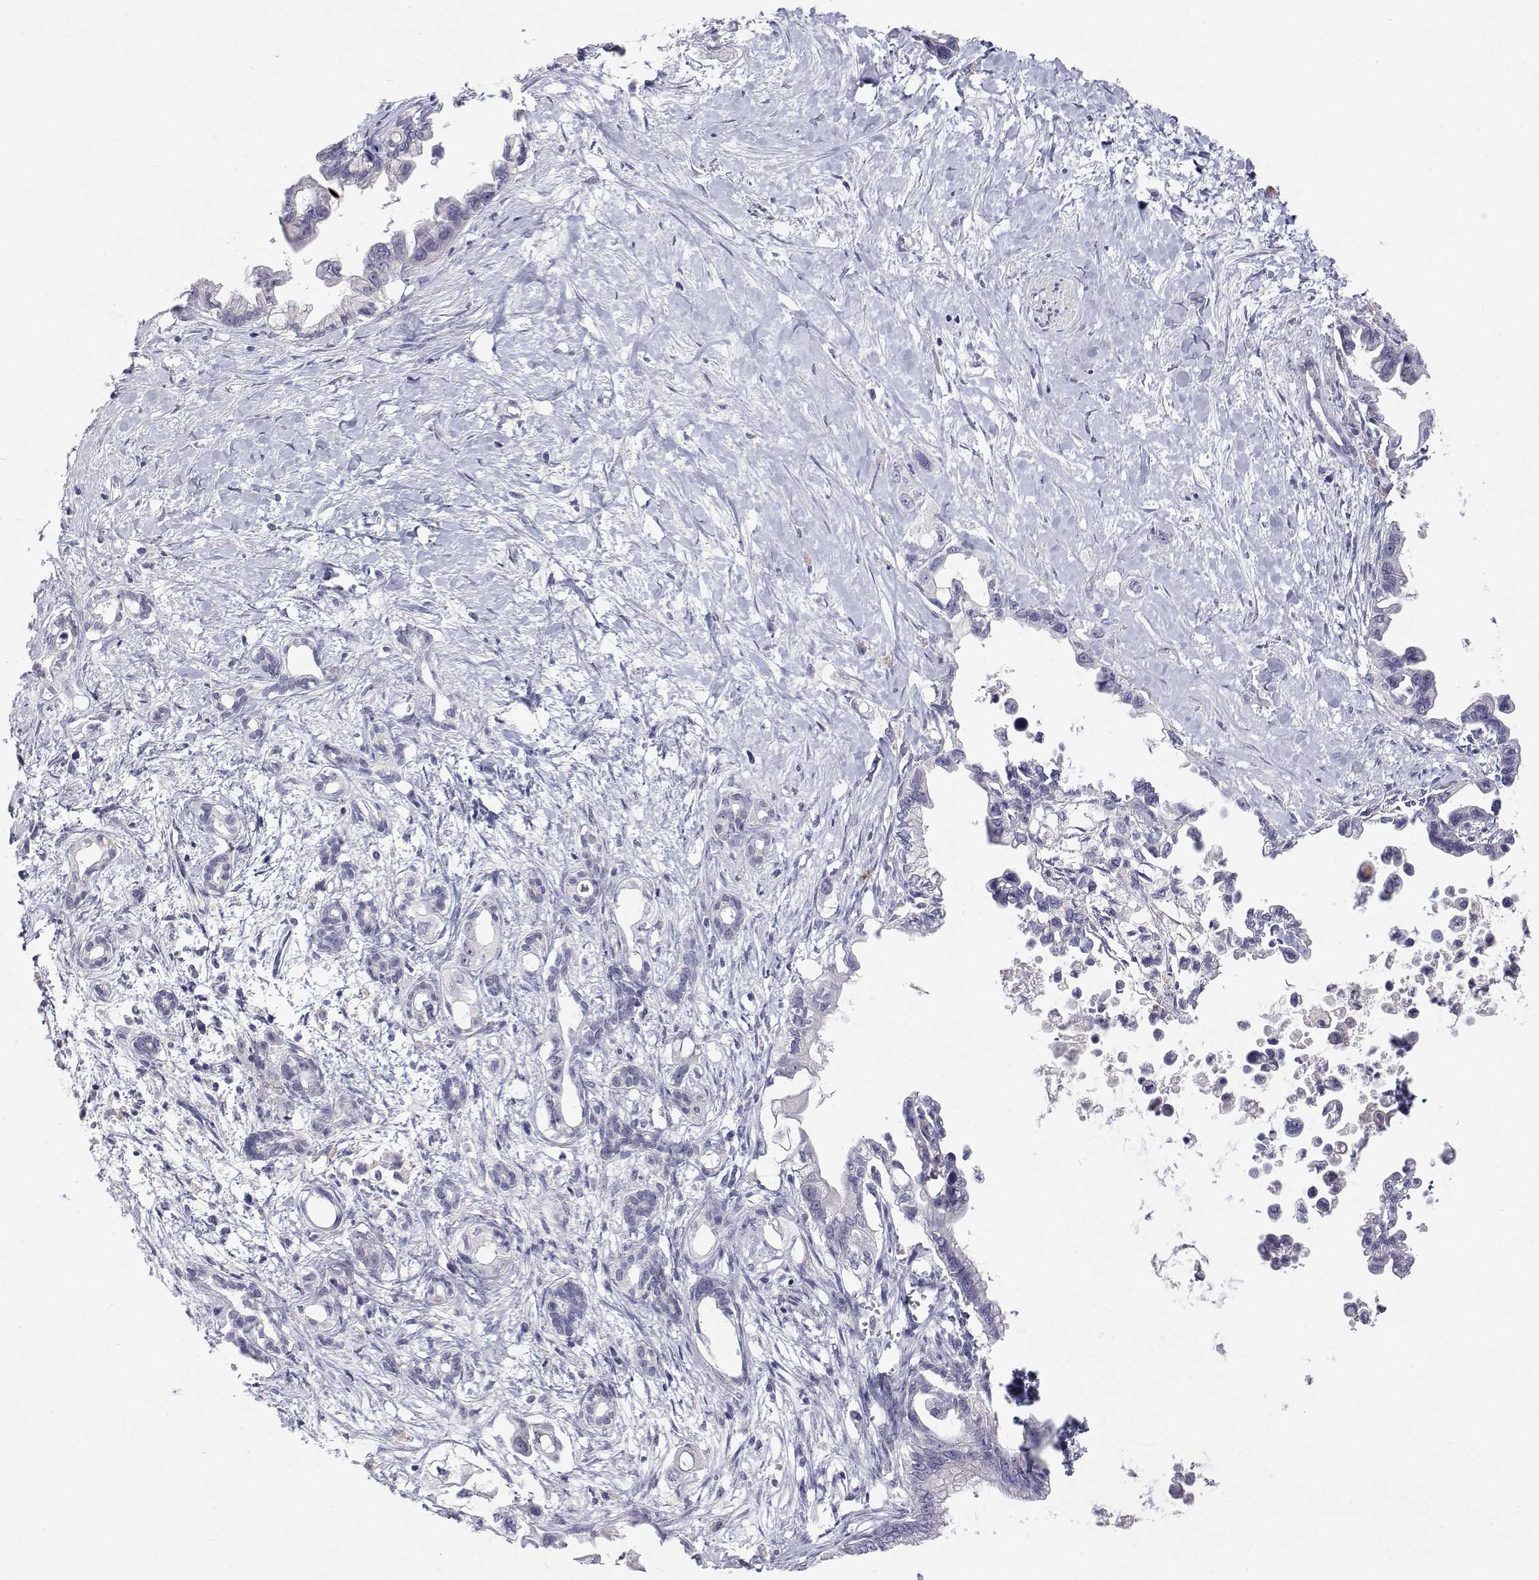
{"staining": {"intensity": "negative", "quantity": "none", "location": "none"}, "tissue": "pancreatic cancer", "cell_type": "Tumor cells", "image_type": "cancer", "snomed": [{"axis": "morphology", "description": "Adenocarcinoma, NOS"}, {"axis": "topography", "description": "Pancreas"}], "caption": "Pancreatic adenocarcinoma was stained to show a protein in brown. There is no significant staining in tumor cells. (Immunohistochemistry, brightfield microscopy, high magnification).", "gene": "MYPN", "patient": {"sex": "male", "age": 61}}